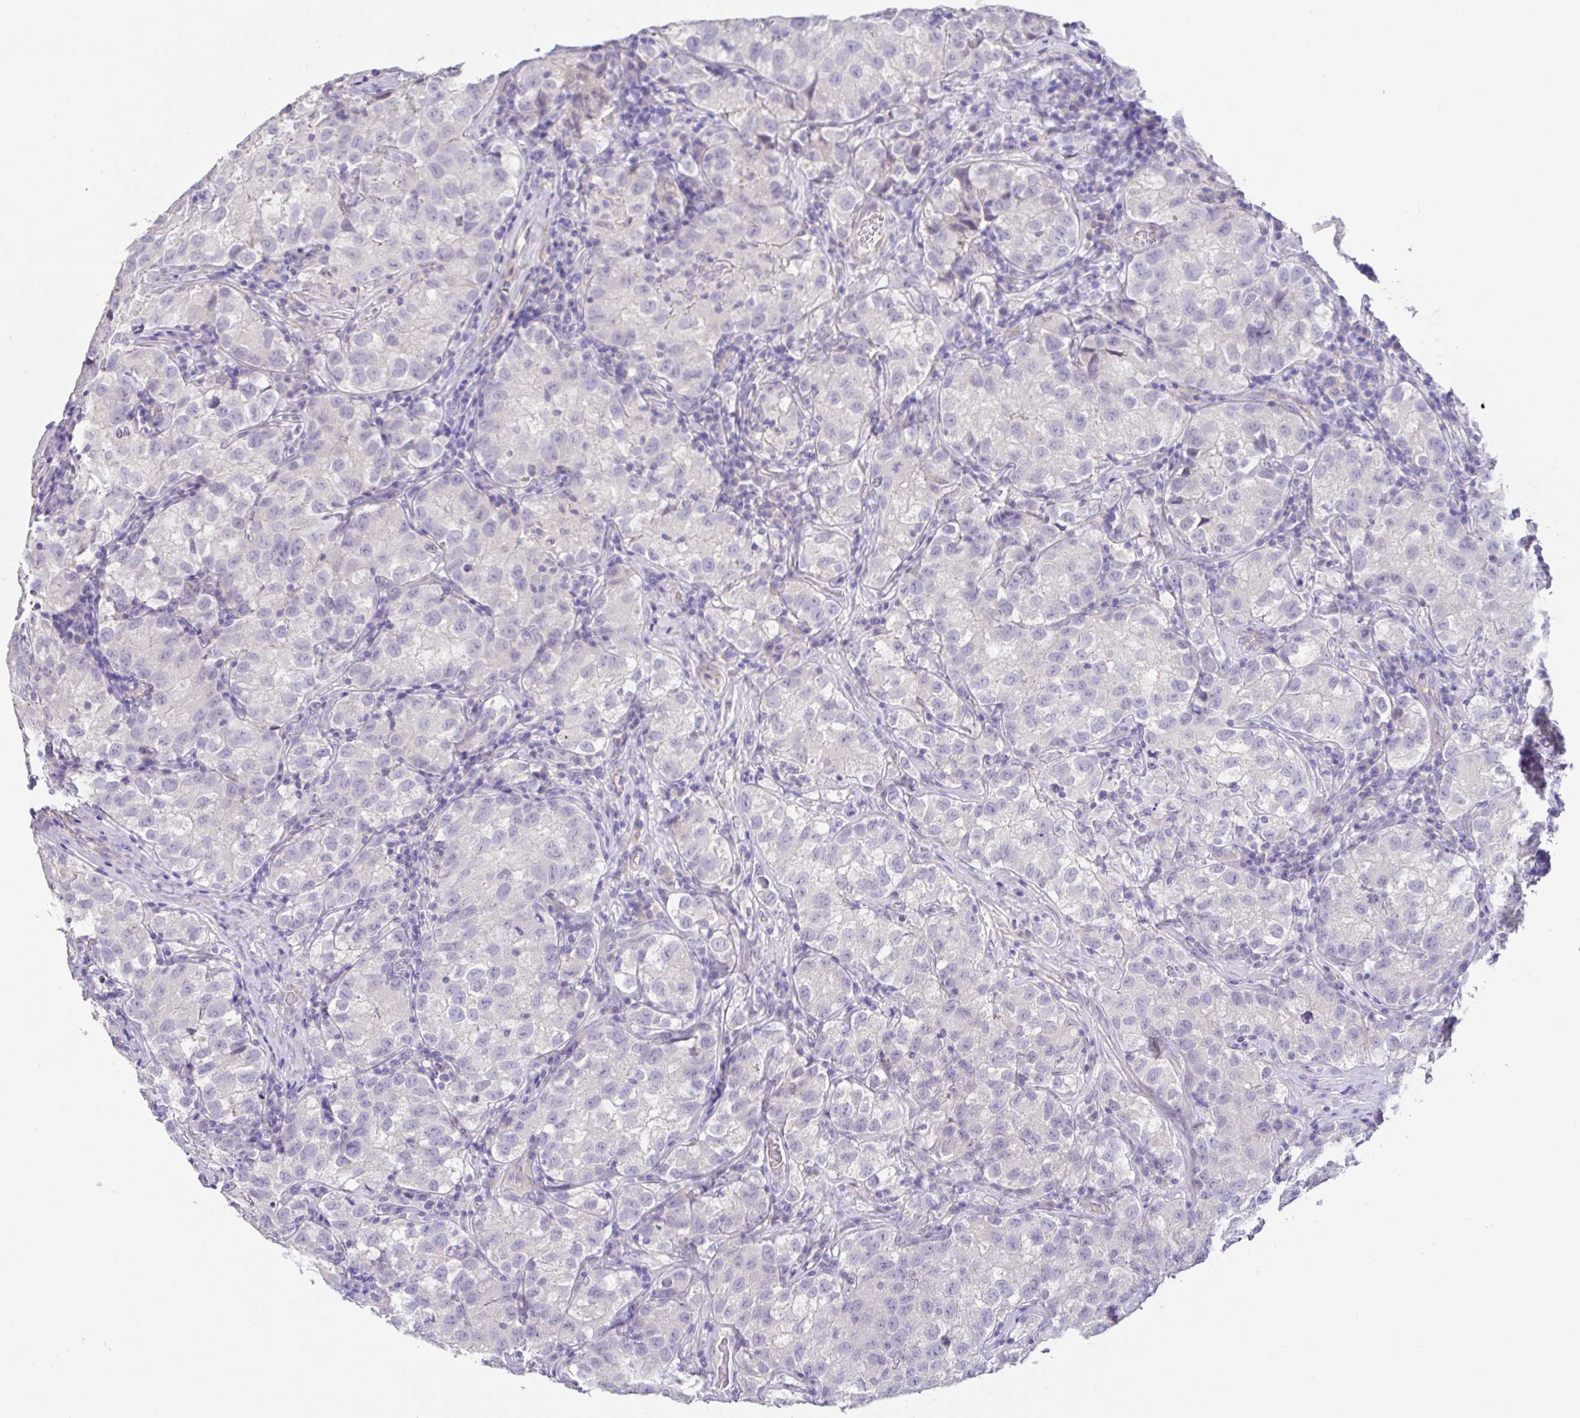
{"staining": {"intensity": "negative", "quantity": "none", "location": "none"}, "tissue": "testis cancer", "cell_type": "Tumor cells", "image_type": "cancer", "snomed": [{"axis": "morphology", "description": "Seminoma, NOS"}, {"axis": "morphology", "description": "Carcinoma, Embryonal, NOS"}, {"axis": "topography", "description": "Testis"}], "caption": "Immunohistochemical staining of human testis embryonal carcinoma shows no significant staining in tumor cells.", "gene": "PYGM", "patient": {"sex": "male", "age": 43}}